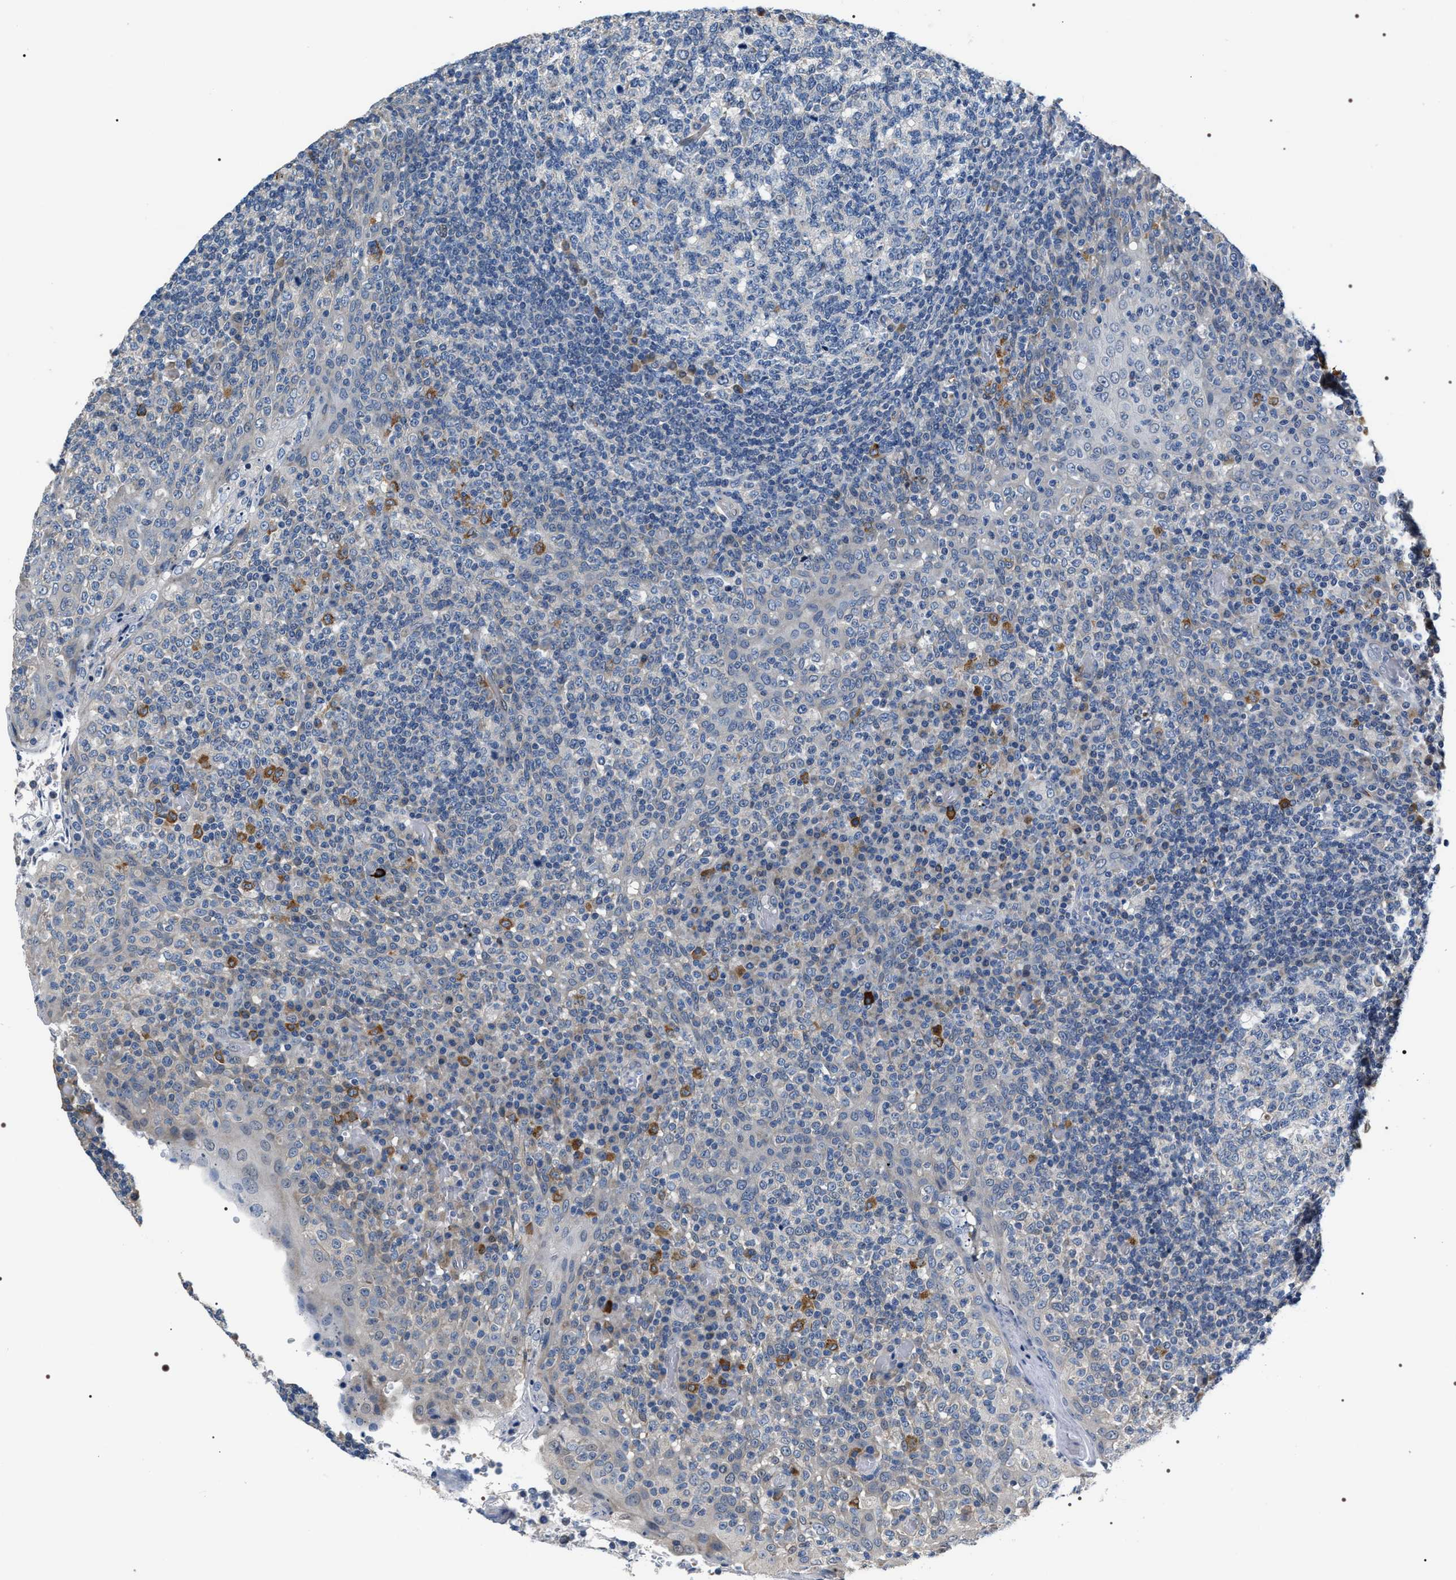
{"staining": {"intensity": "weak", "quantity": "<25%", "location": "cytoplasmic/membranous"}, "tissue": "tonsil", "cell_type": "Germinal center cells", "image_type": "normal", "snomed": [{"axis": "morphology", "description": "Normal tissue, NOS"}, {"axis": "topography", "description": "Tonsil"}], "caption": "This is a micrograph of immunohistochemistry staining of normal tonsil, which shows no expression in germinal center cells.", "gene": "PKD1L1", "patient": {"sex": "female", "age": 19}}